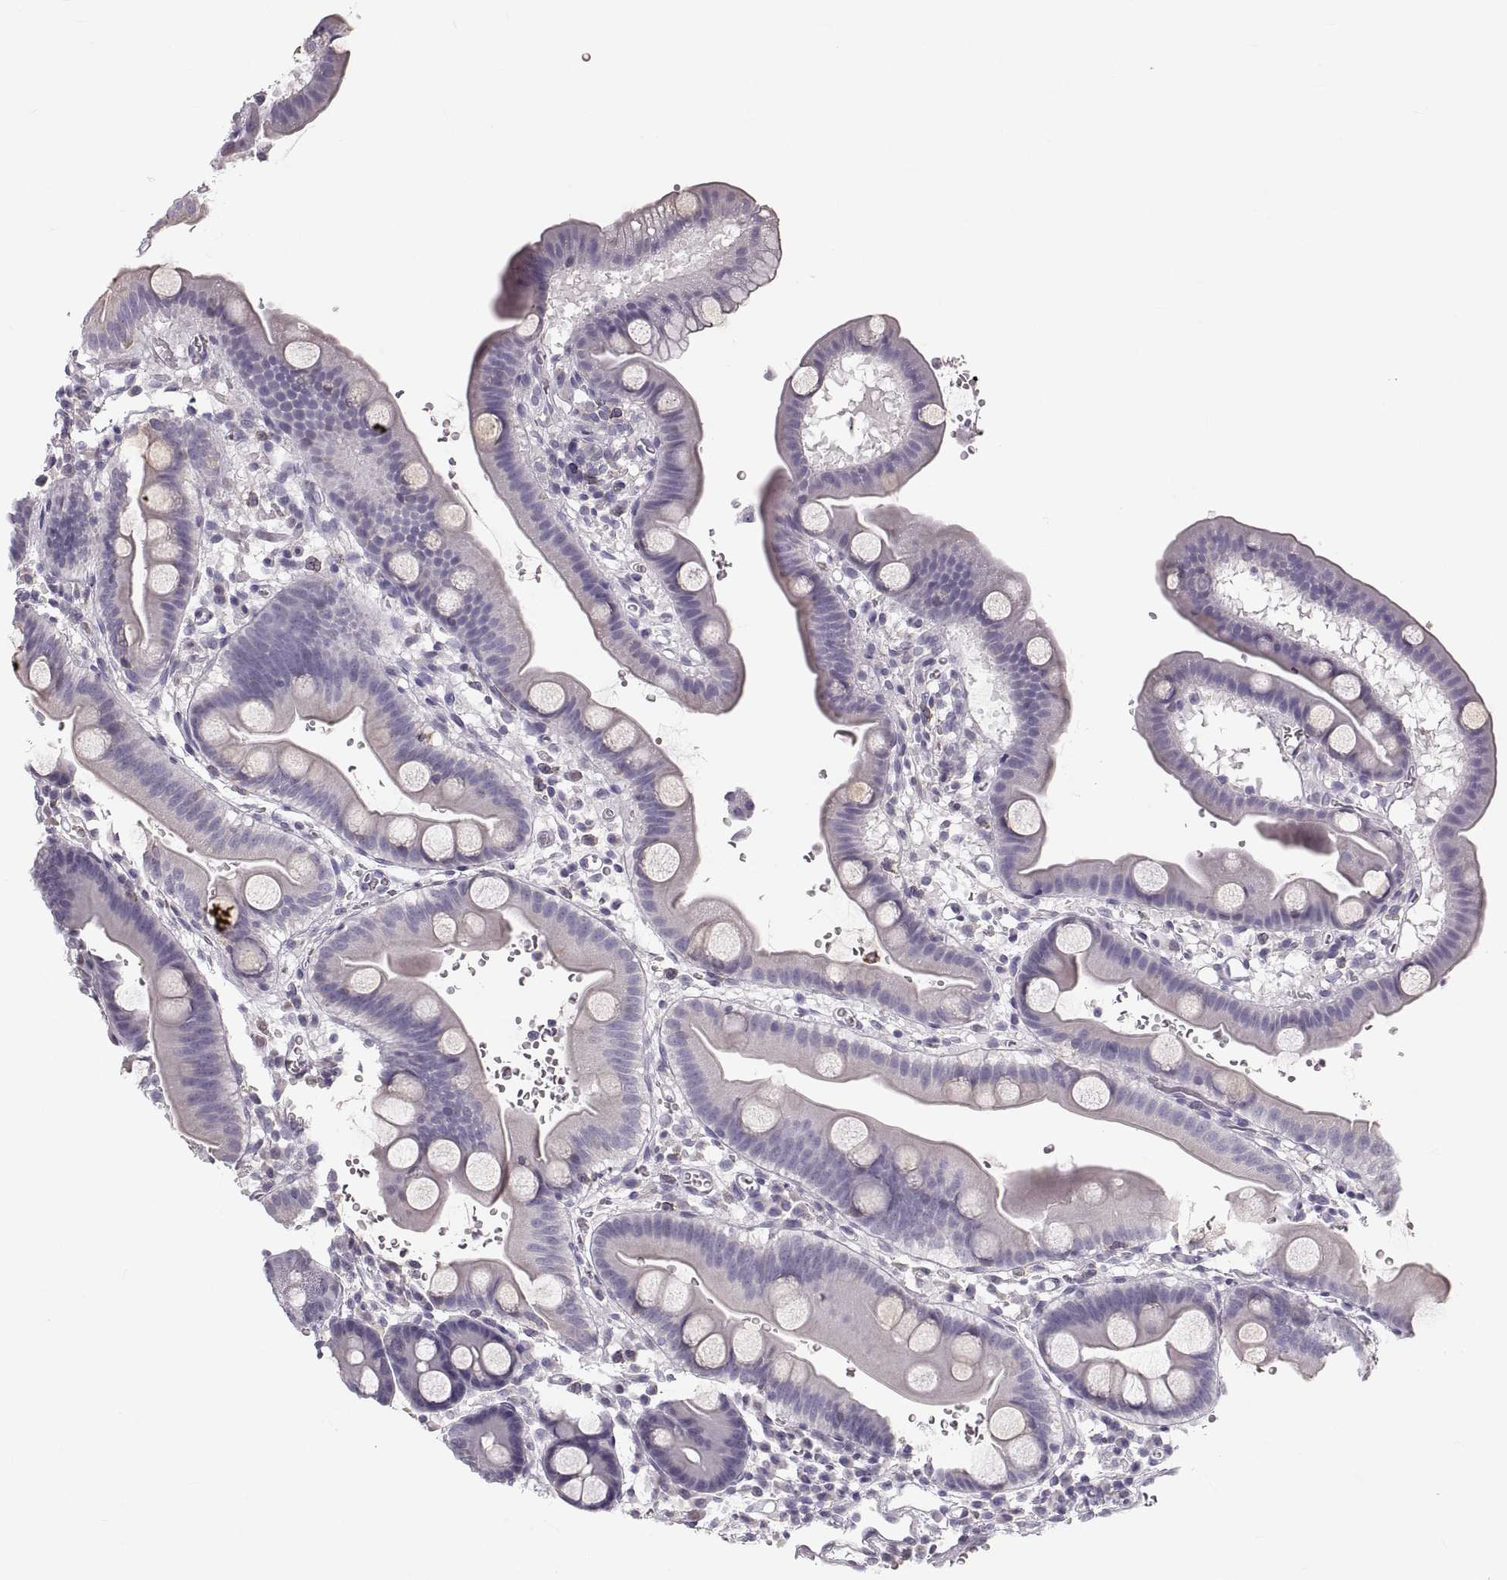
{"staining": {"intensity": "negative", "quantity": "none", "location": "none"}, "tissue": "duodenum", "cell_type": "Glandular cells", "image_type": "normal", "snomed": [{"axis": "morphology", "description": "Normal tissue, NOS"}, {"axis": "topography", "description": "Duodenum"}], "caption": "High power microscopy photomicrograph of an IHC image of benign duodenum, revealing no significant expression in glandular cells.", "gene": "RUNDC3A", "patient": {"sex": "male", "age": 59}}